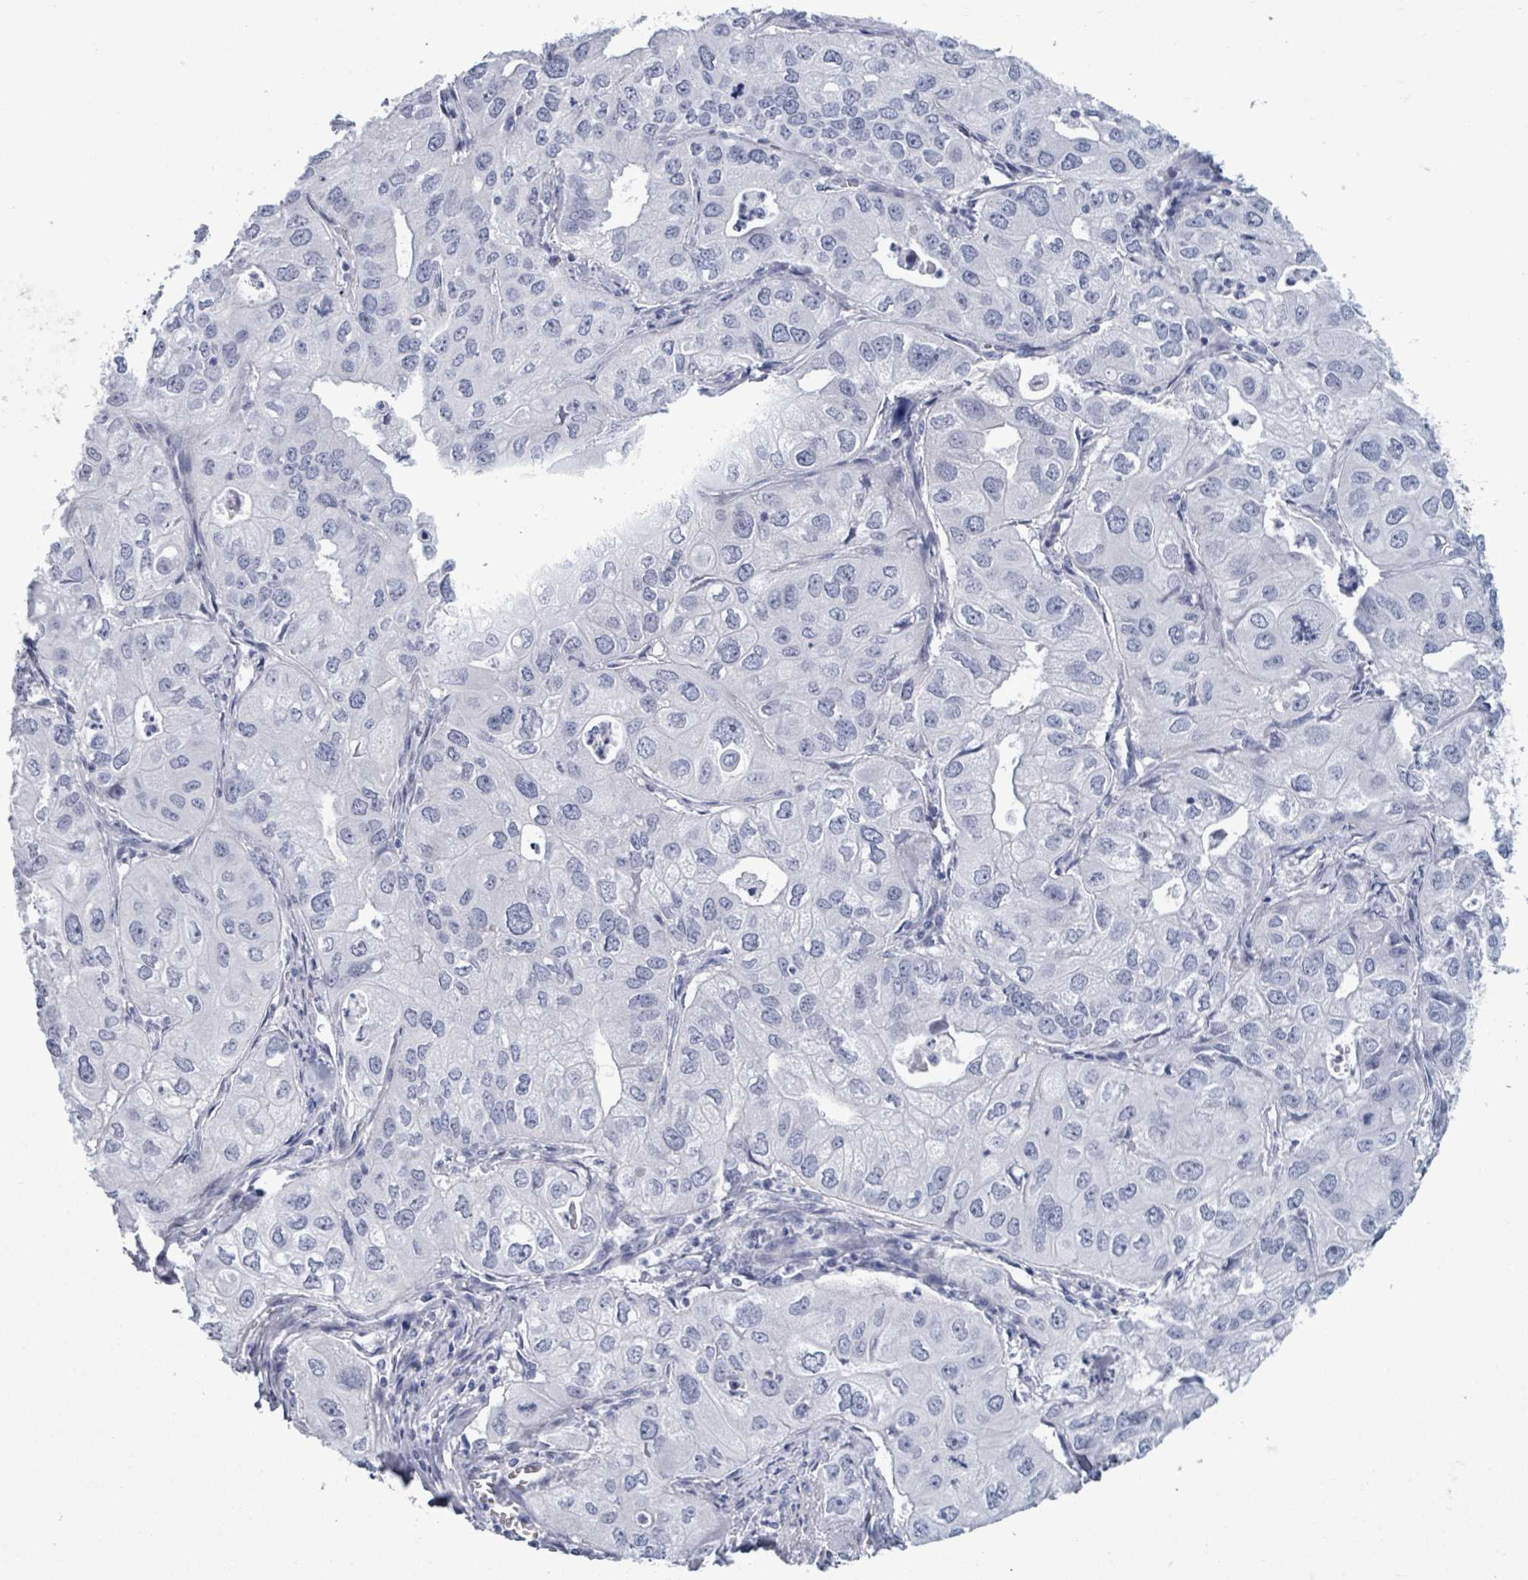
{"staining": {"intensity": "negative", "quantity": "none", "location": "none"}, "tissue": "lung cancer", "cell_type": "Tumor cells", "image_type": "cancer", "snomed": [{"axis": "morphology", "description": "Adenocarcinoma, NOS"}, {"axis": "topography", "description": "Lung"}], "caption": "The immunohistochemistry (IHC) image has no significant staining in tumor cells of adenocarcinoma (lung) tissue.", "gene": "ZNF771", "patient": {"sex": "male", "age": 48}}